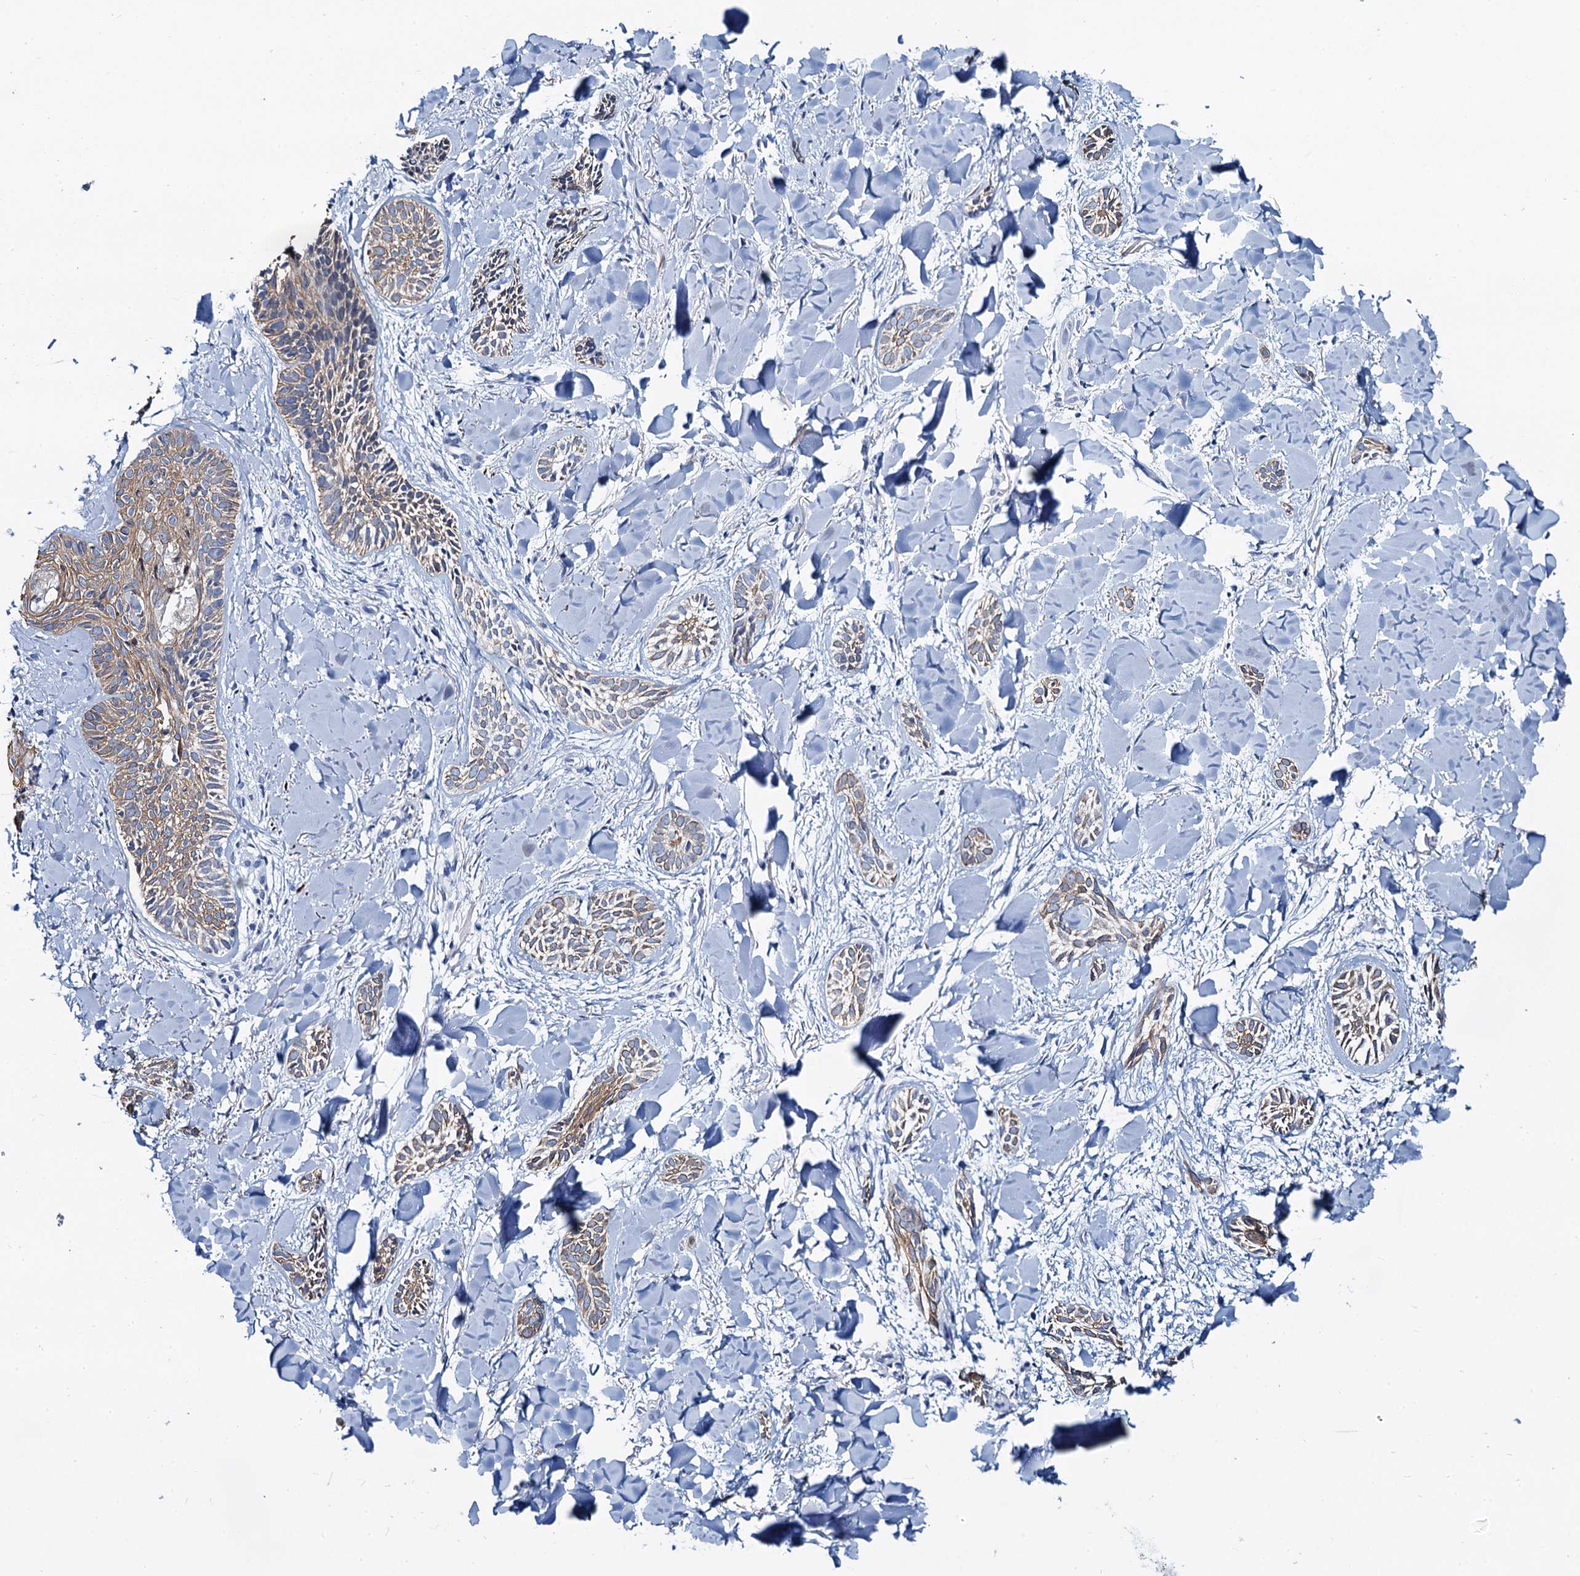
{"staining": {"intensity": "moderate", "quantity": ">75%", "location": "cytoplasmic/membranous"}, "tissue": "skin cancer", "cell_type": "Tumor cells", "image_type": "cancer", "snomed": [{"axis": "morphology", "description": "Basal cell carcinoma"}, {"axis": "topography", "description": "Skin"}], "caption": "Immunohistochemistry (IHC) of basal cell carcinoma (skin) reveals medium levels of moderate cytoplasmic/membranous staining in about >75% of tumor cells.", "gene": "TOX3", "patient": {"sex": "female", "age": 59}}